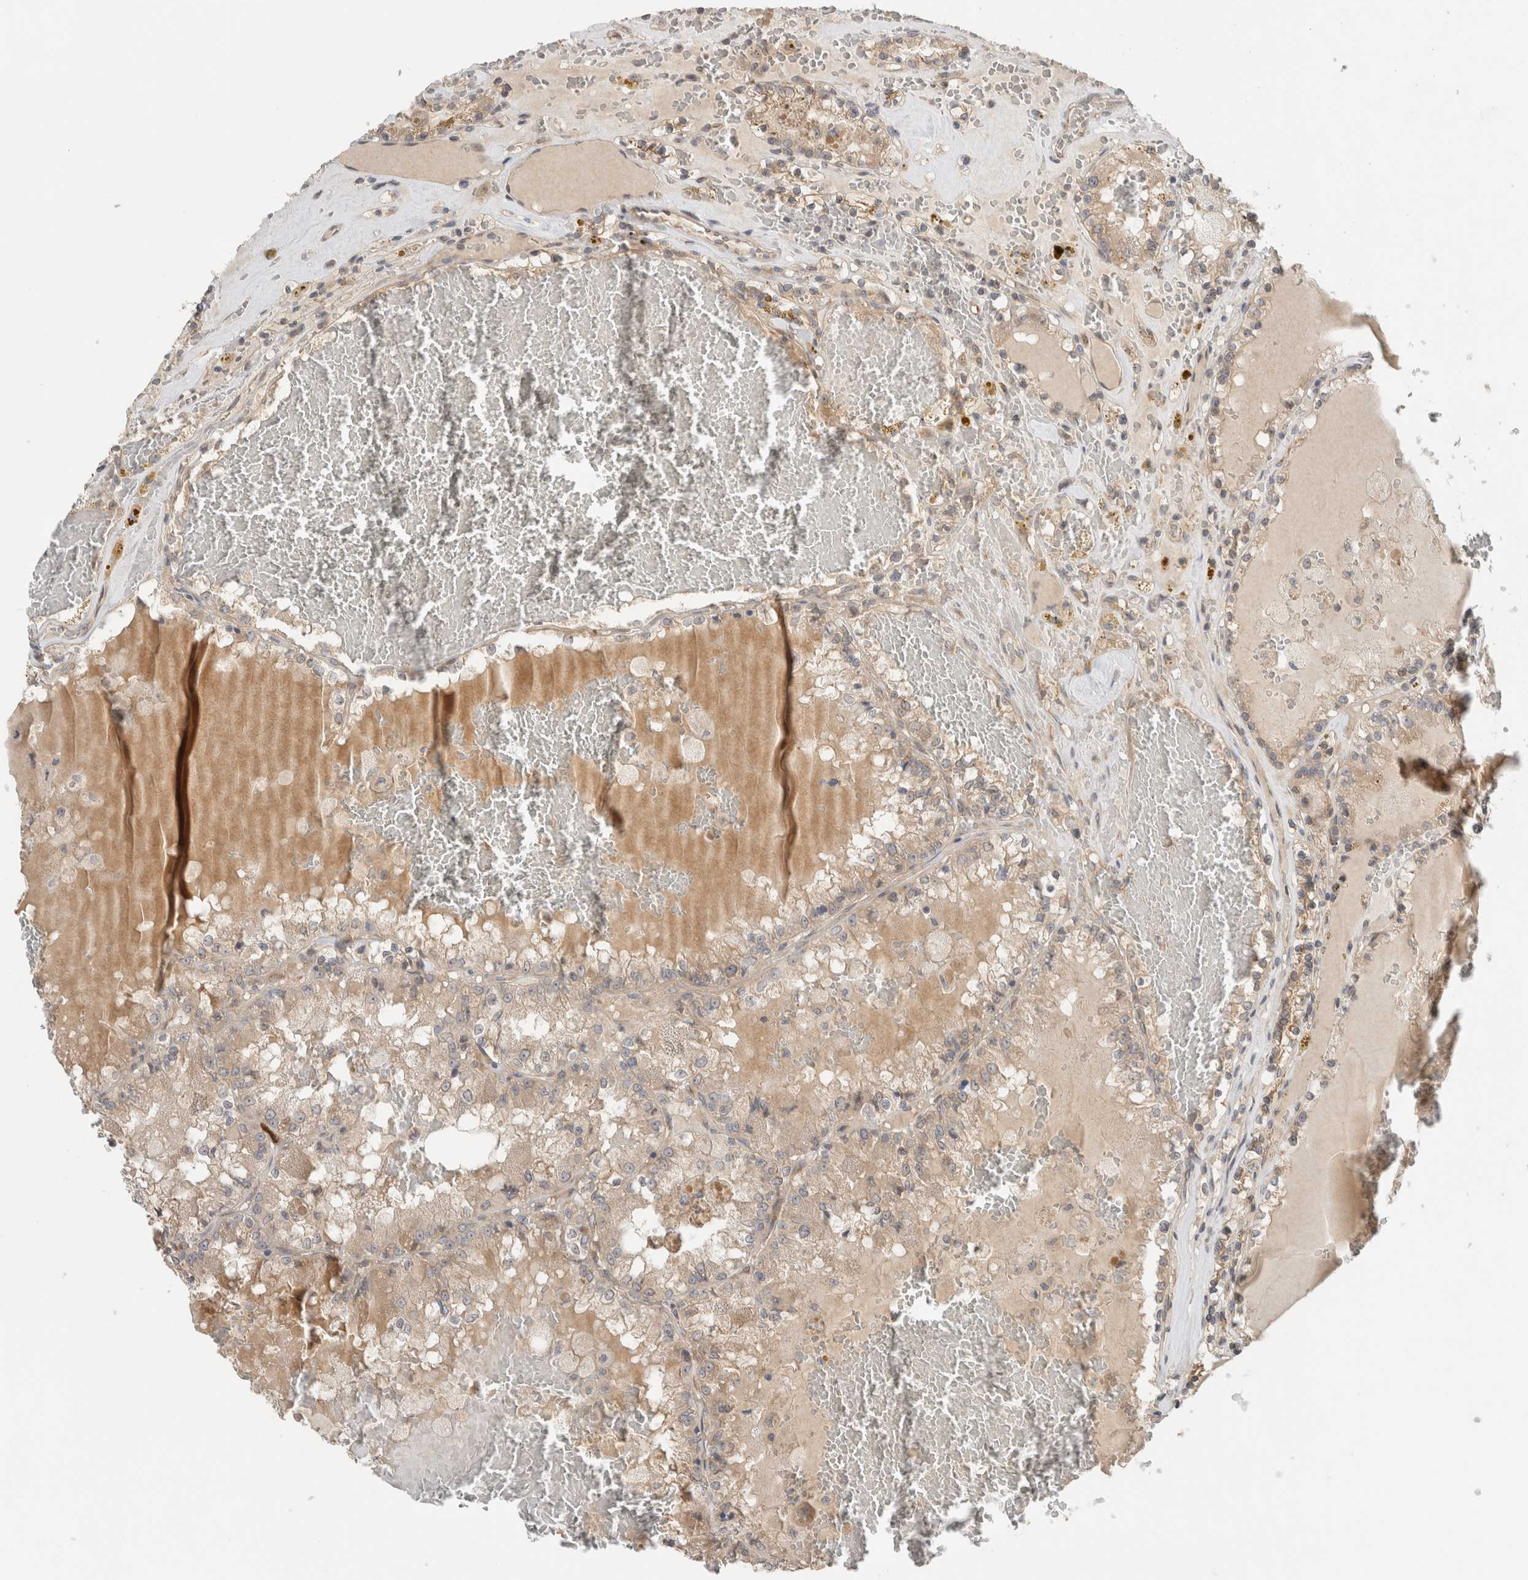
{"staining": {"intensity": "weak", "quantity": ">75%", "location": "cytoplasmic/membranous"}, "tissue": "renal cancer", "cell_type": "Tumor cells", "image_type": "cancer", "snomed": [{"axis": "morphology", "description": "Adenocarcinoma, NOS"}, {"axis": "topography", "description": "Kidney"}], "caption": "This is a photomicrograph of IHC staining of renal cancer, which shows weak positivity in the cytoplasmic/membranous of tumor cells.", "gene": "PUM1", "patient": {"sex": "female", "age": 56}}